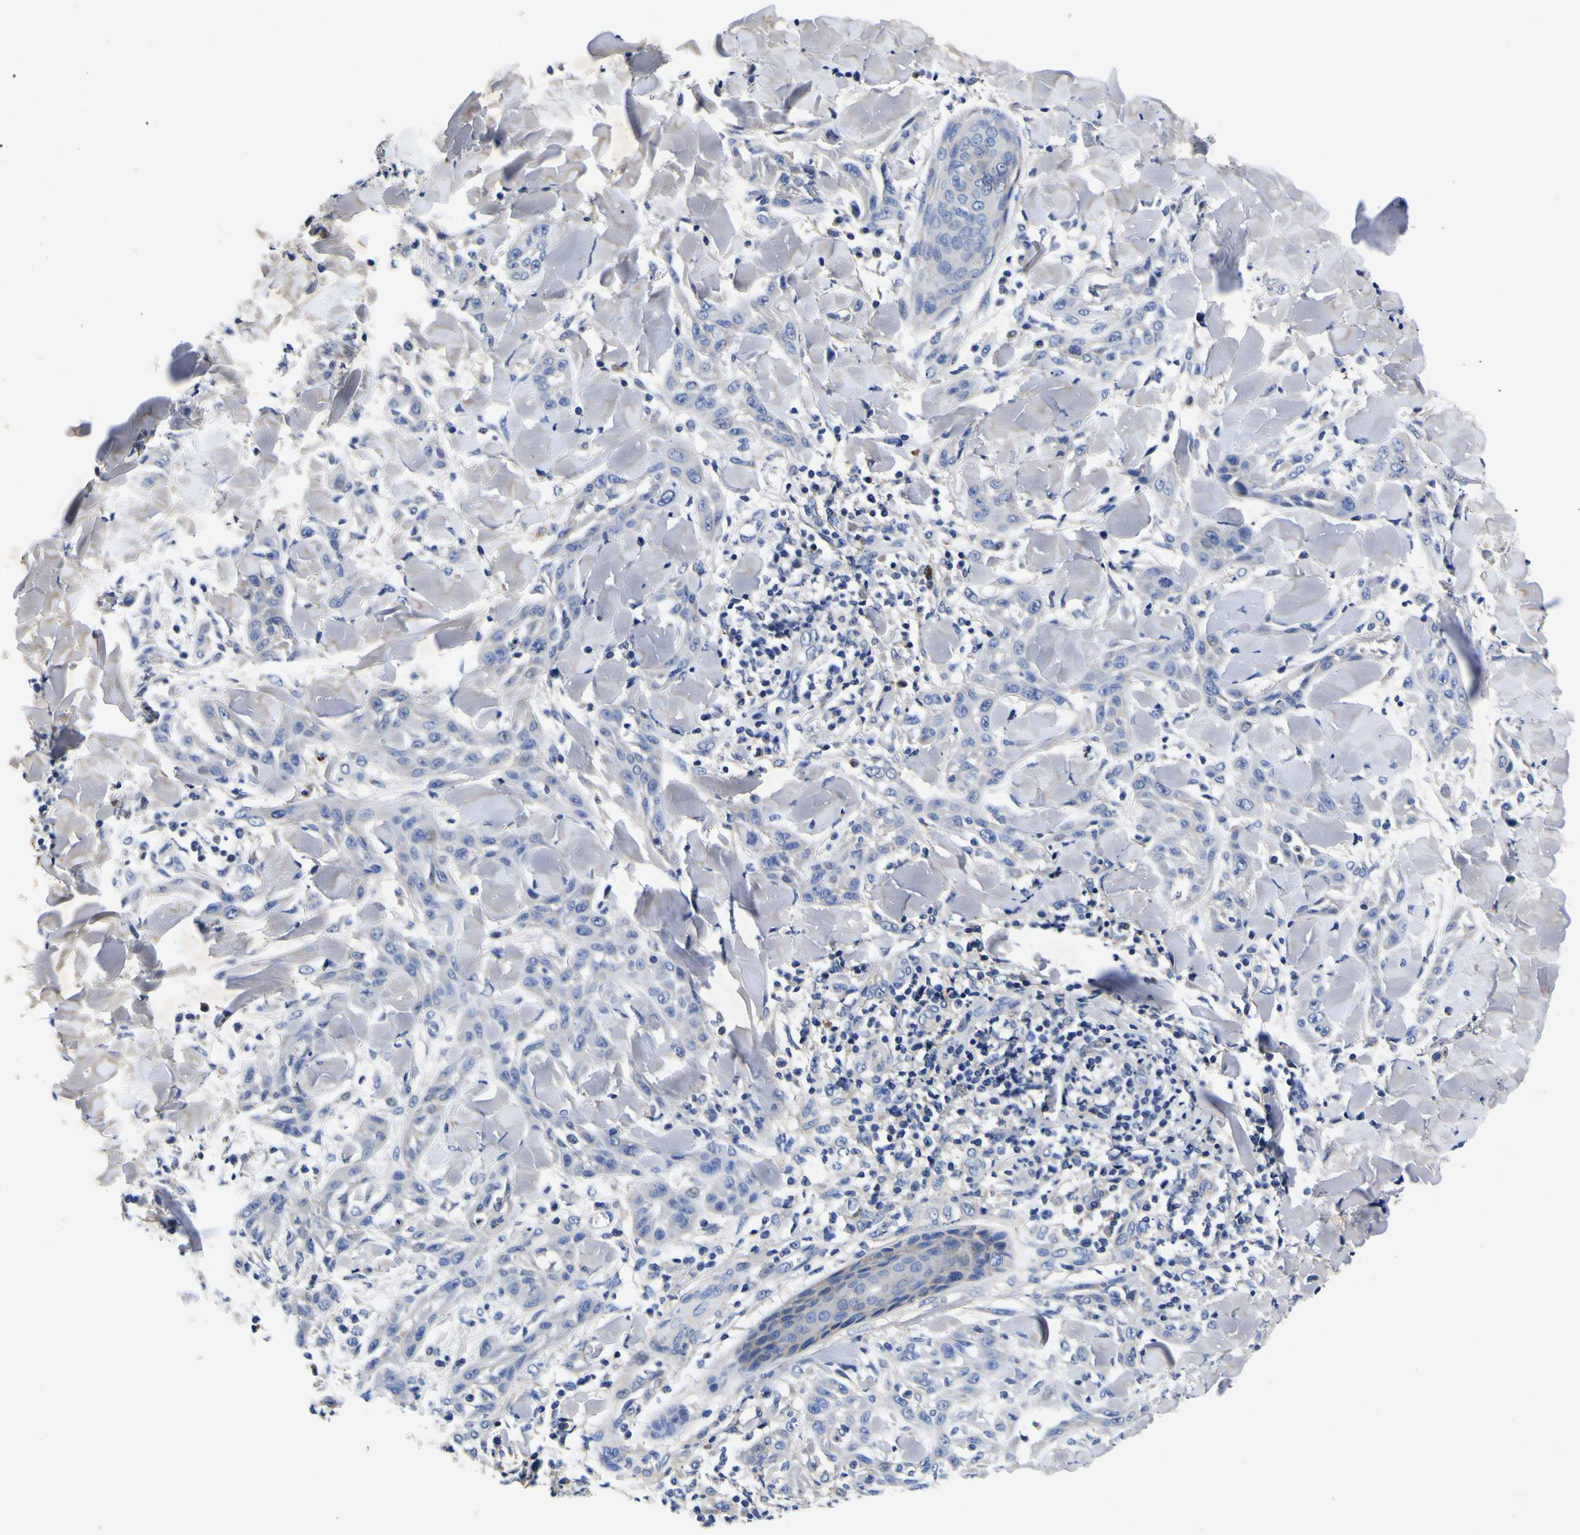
{"staining": {"intensity": "negative", "quantity": "none", "location": "none"}, "tissue": "skin cancer", "cell_type": "Tumor cells", "image_type": "cancer", "snomed": [{"axis": "morphology", "description": "Squamous cell carcinoma, NOS"}, {"axis": "topography", "description": "Skin"}], "caption": "High magnification brightfield microscopy of squamous cell carcinoma (skin) stained with DAB (brown) and counterstained with hematoxylin (blue): tumor cells show no significant staining.", "gene": "VASN", "patient": {"sex": "male", "age": 24}}